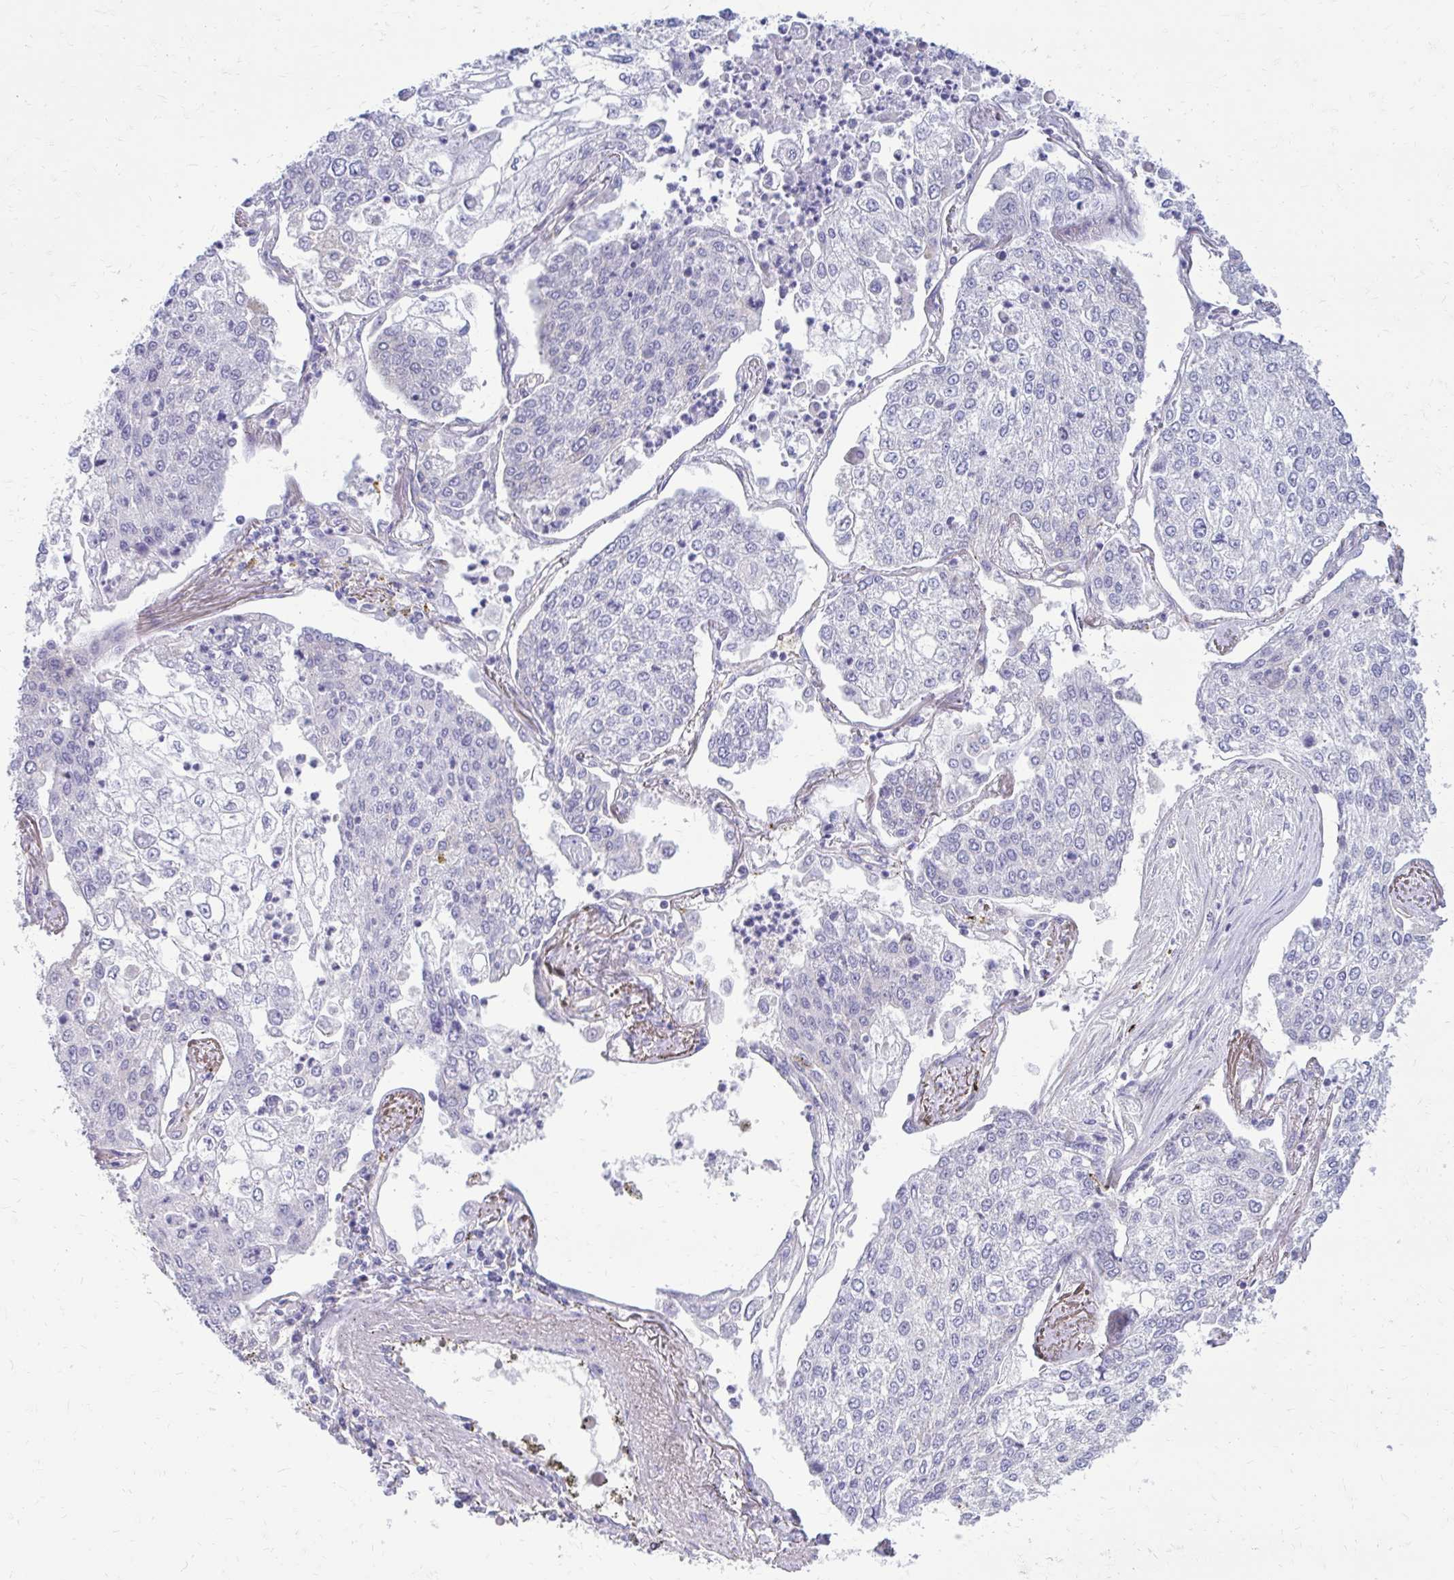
{"staining": {"intensity": "negative", "quantity": "none", "location": "none"}, "tissue": "lung cancer", "cell_type": "Tumor cells", "image_type": "cancer", "snomed": [{"axis": "morphology", "description": "Squamous cell carcinoma, NOS"}, {"axis": "topography", "description": "Lung"}], "caption": "A photomicrograph of human lung squamous cell carcinoma is negative for staining in tumor cells.", "gene": "CLTA", "patient": {"sex": "male", "age": 74}}